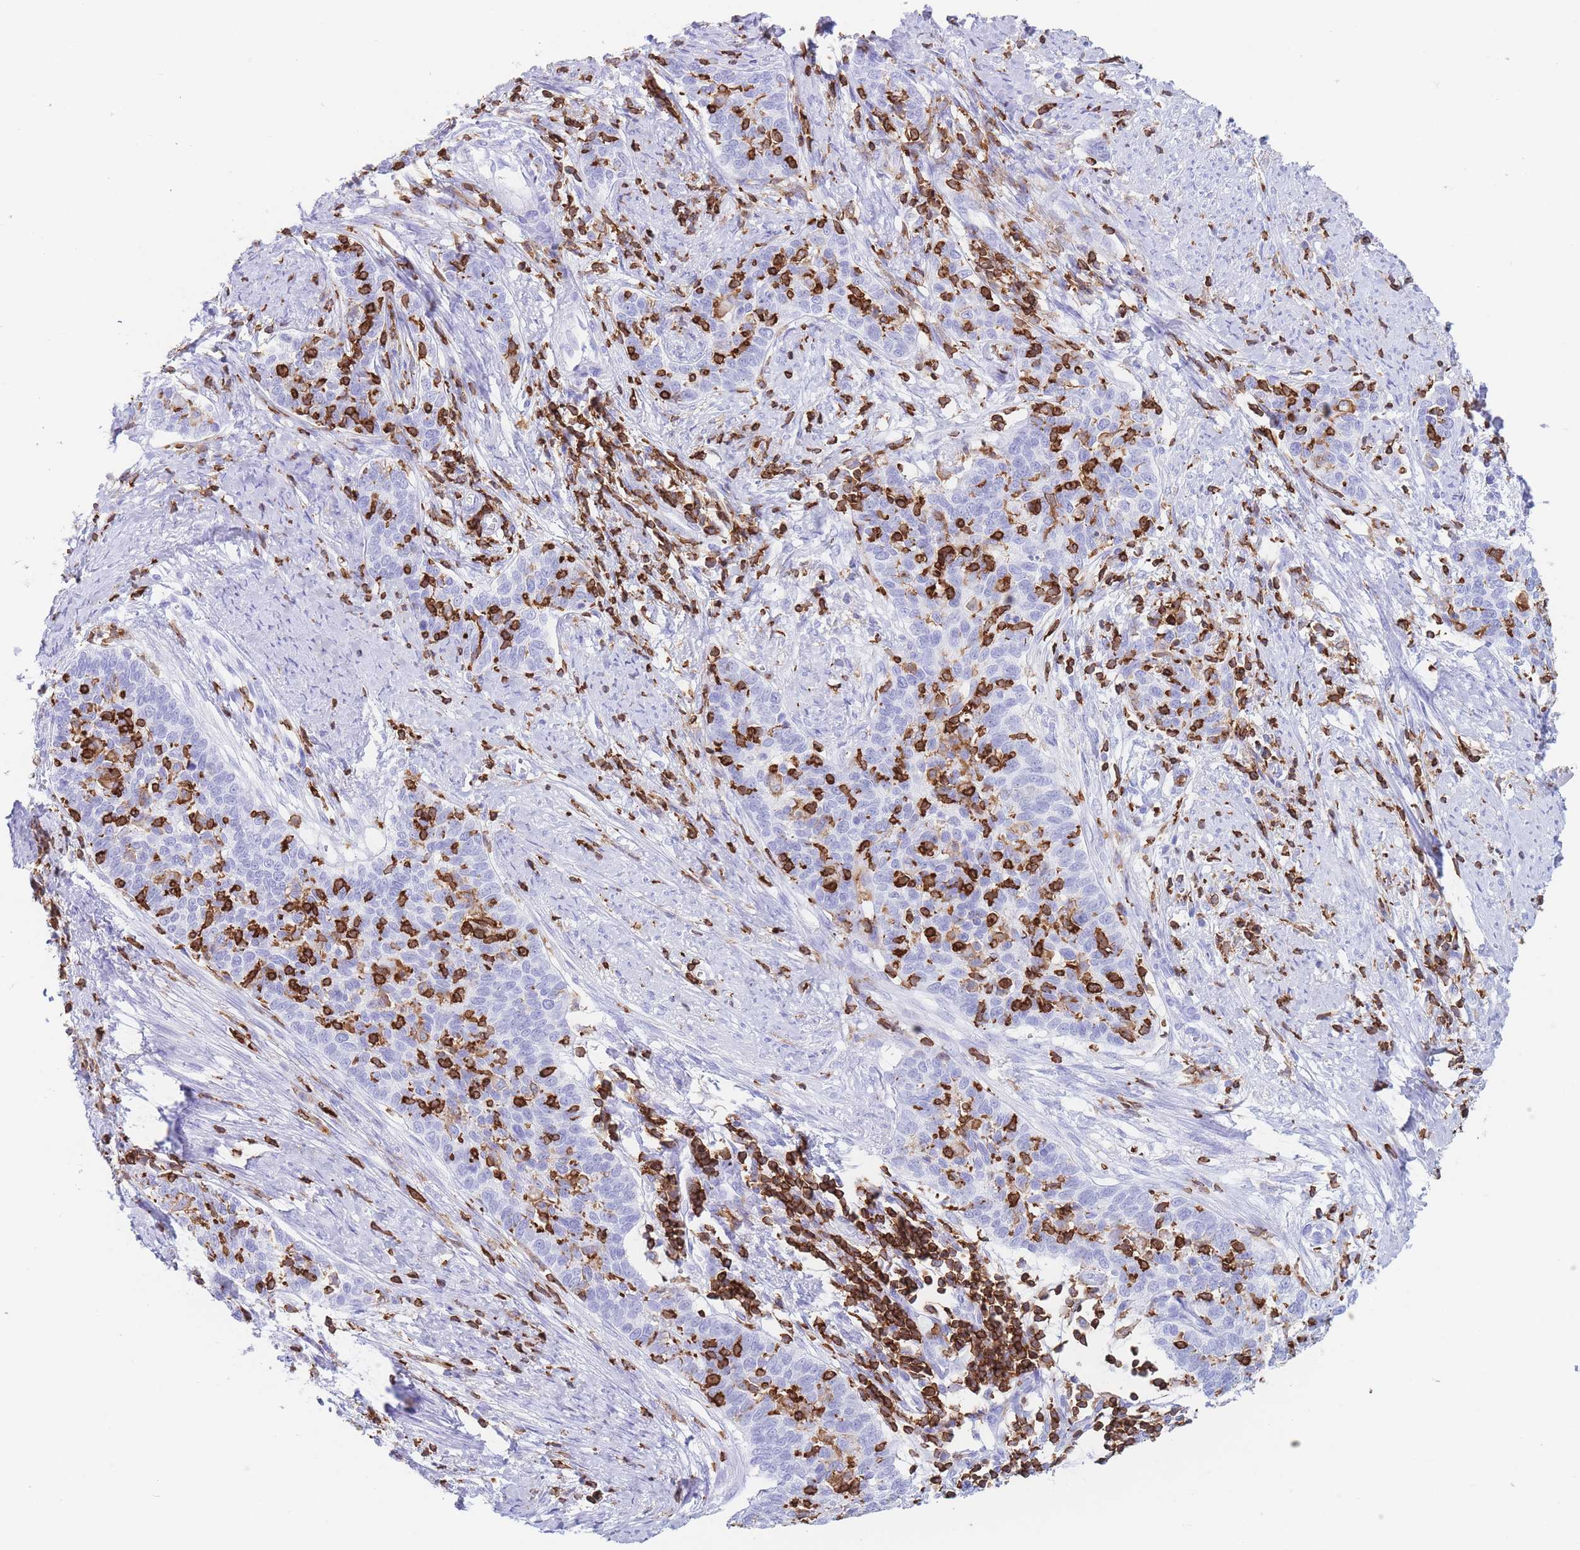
{"staining": {"intensity": "negative", "quantity": "none", "location": "none"}, "tissue": "cervical cancer", "cell_type": "Tumor cells", "image_type": "cancer", "snomed": [{"axis": "morphology", "description": "Squamous cell carcinoma, NOS"}, {"axis": "topography", "description": "Cervix"}], "caption": "There is no significant positivity in tumor cells of cervical cancer.", "gene": "CORO1A", "patient": {"sex": "female", "age": 39}}